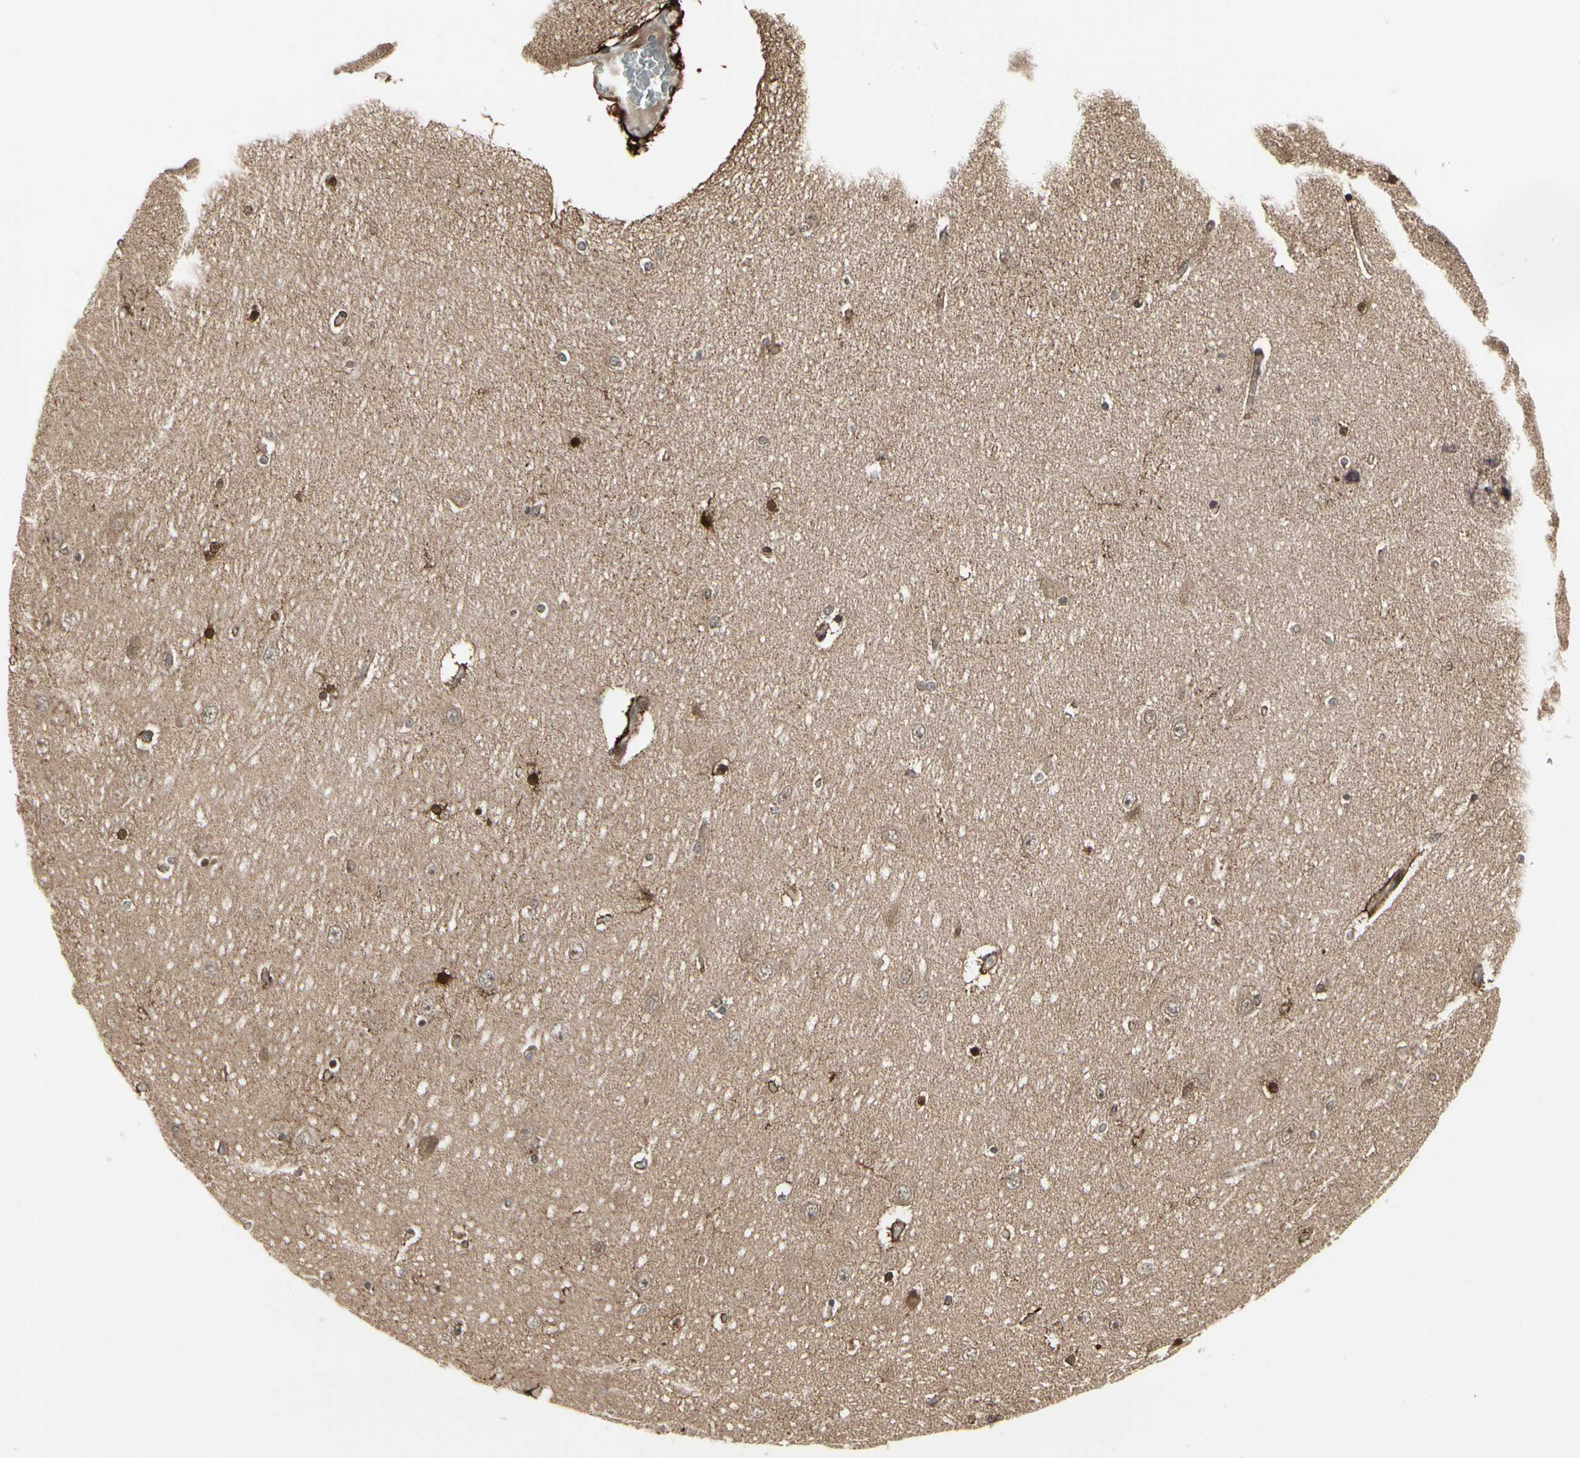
{"staining": {"intensity": "strong", "quantity": "25%-75%", "location": "cytoplasmic/membranous"}, "tissue": "hippocampus", "cell_type": "Glial cells", "image_type": "normal", "snomed": [{"axis": "morphology", "description": "Normal tissue, NOS"}, {"axis": "topography", "description": "Hippocampus"}], "caption": "Brown immunohistochemical staining in unremarkable hippocampus displays strong cytoplasmic/membranous staining in about 25%-75% of glial cells. The staining was performed using DAB, with brown indicating positive protein expression. Nuclei are stained blue with hematoxylin.", "gene": "IGFBP6", "patient": {"sex": "female", "age": 54}}